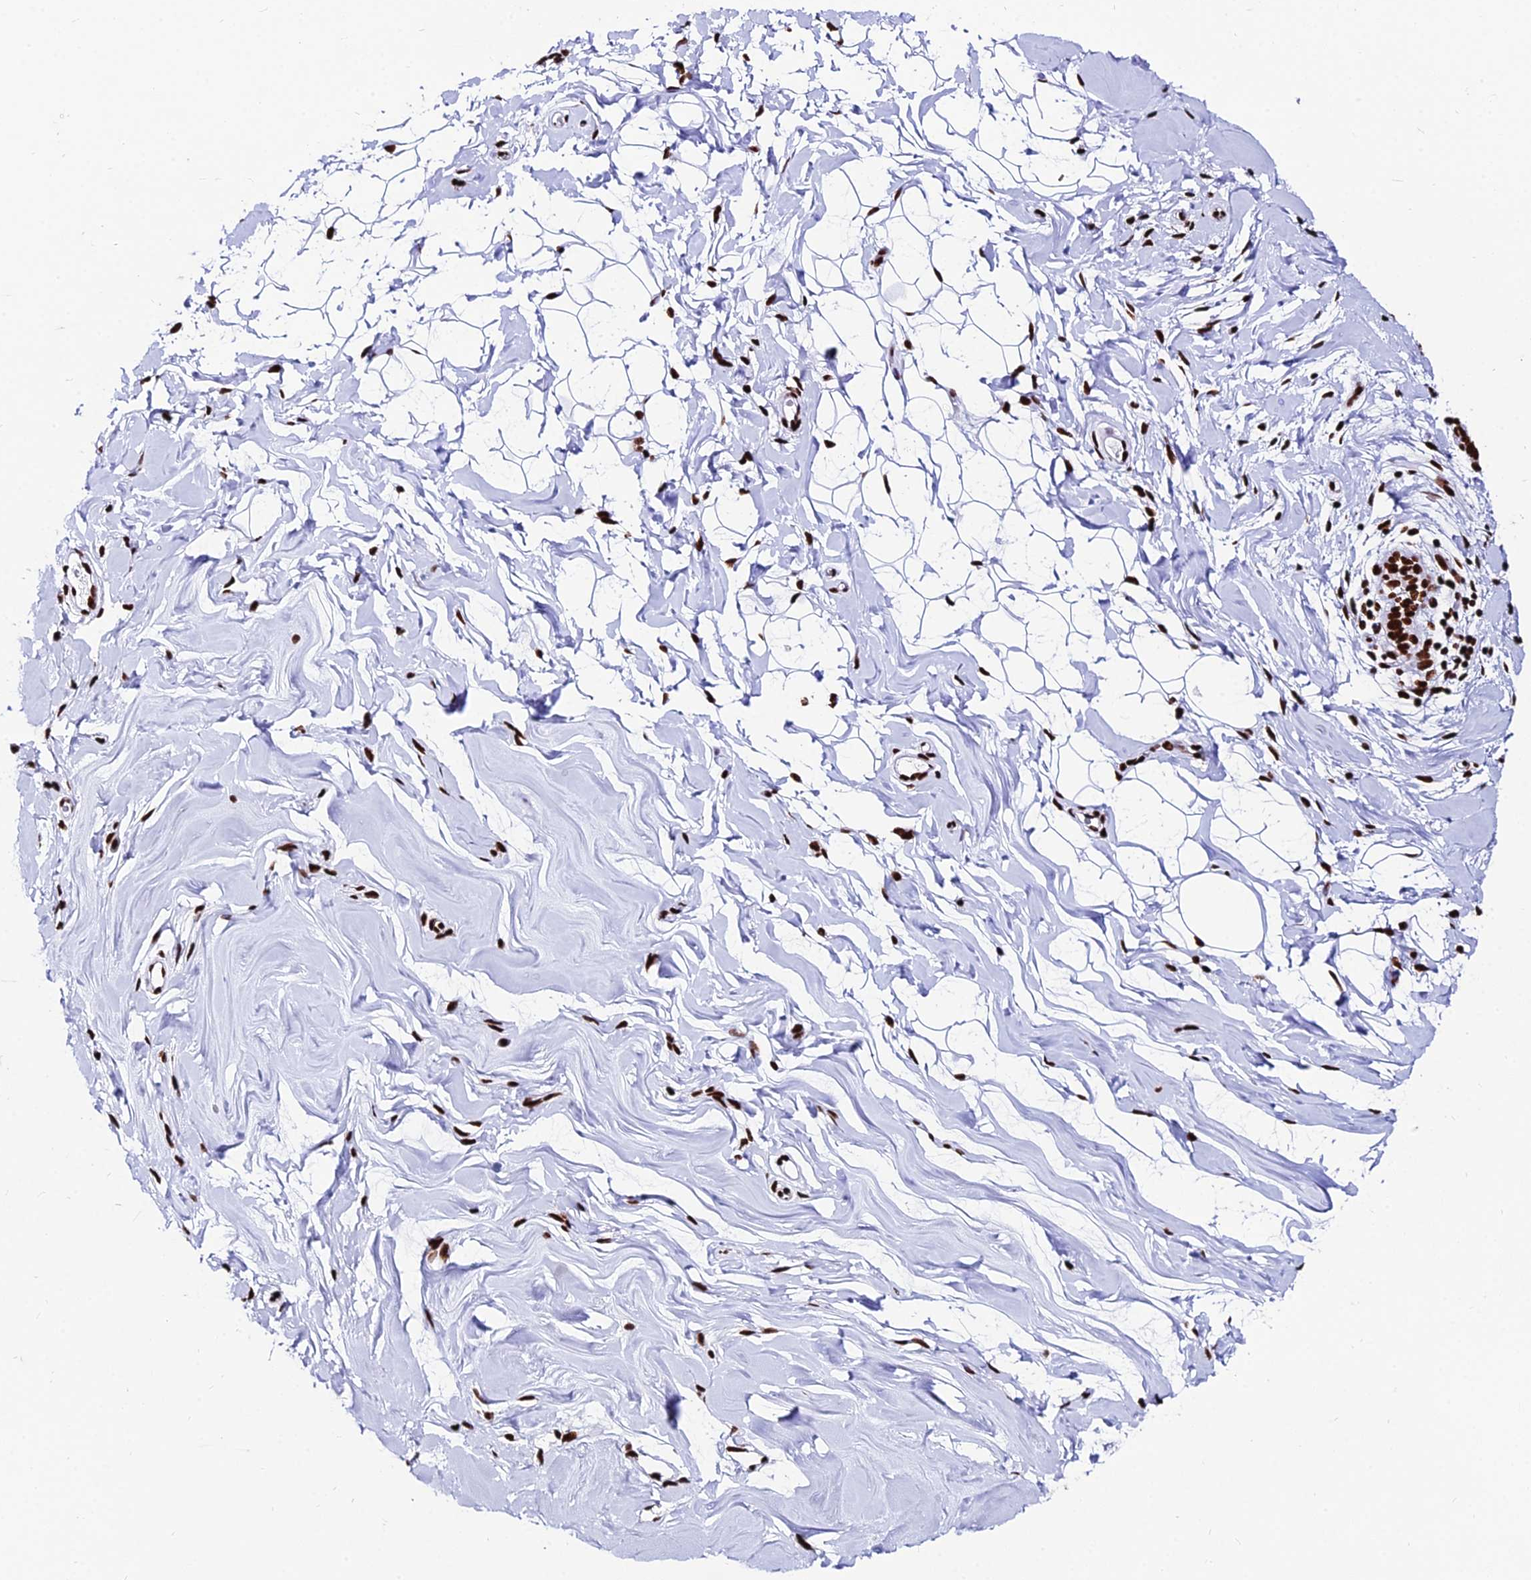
{"staining": {"intensity": "negative", "quantity": "none", "location": "none"}, "tissue": "adipose tissue", "cell_type": "Adipocytes", "image_type": "normal", "snomed": [{"axis": "morphology", "description": "Normal tissue, NOS"}, {"axis": "topography", "description": "Breast"}], "caption": "The IHC image has no significant expression in adipocytes of adipose tissue.", "gene": "HNRNPH1", "patient": {"sex": "female", "age": 26}}